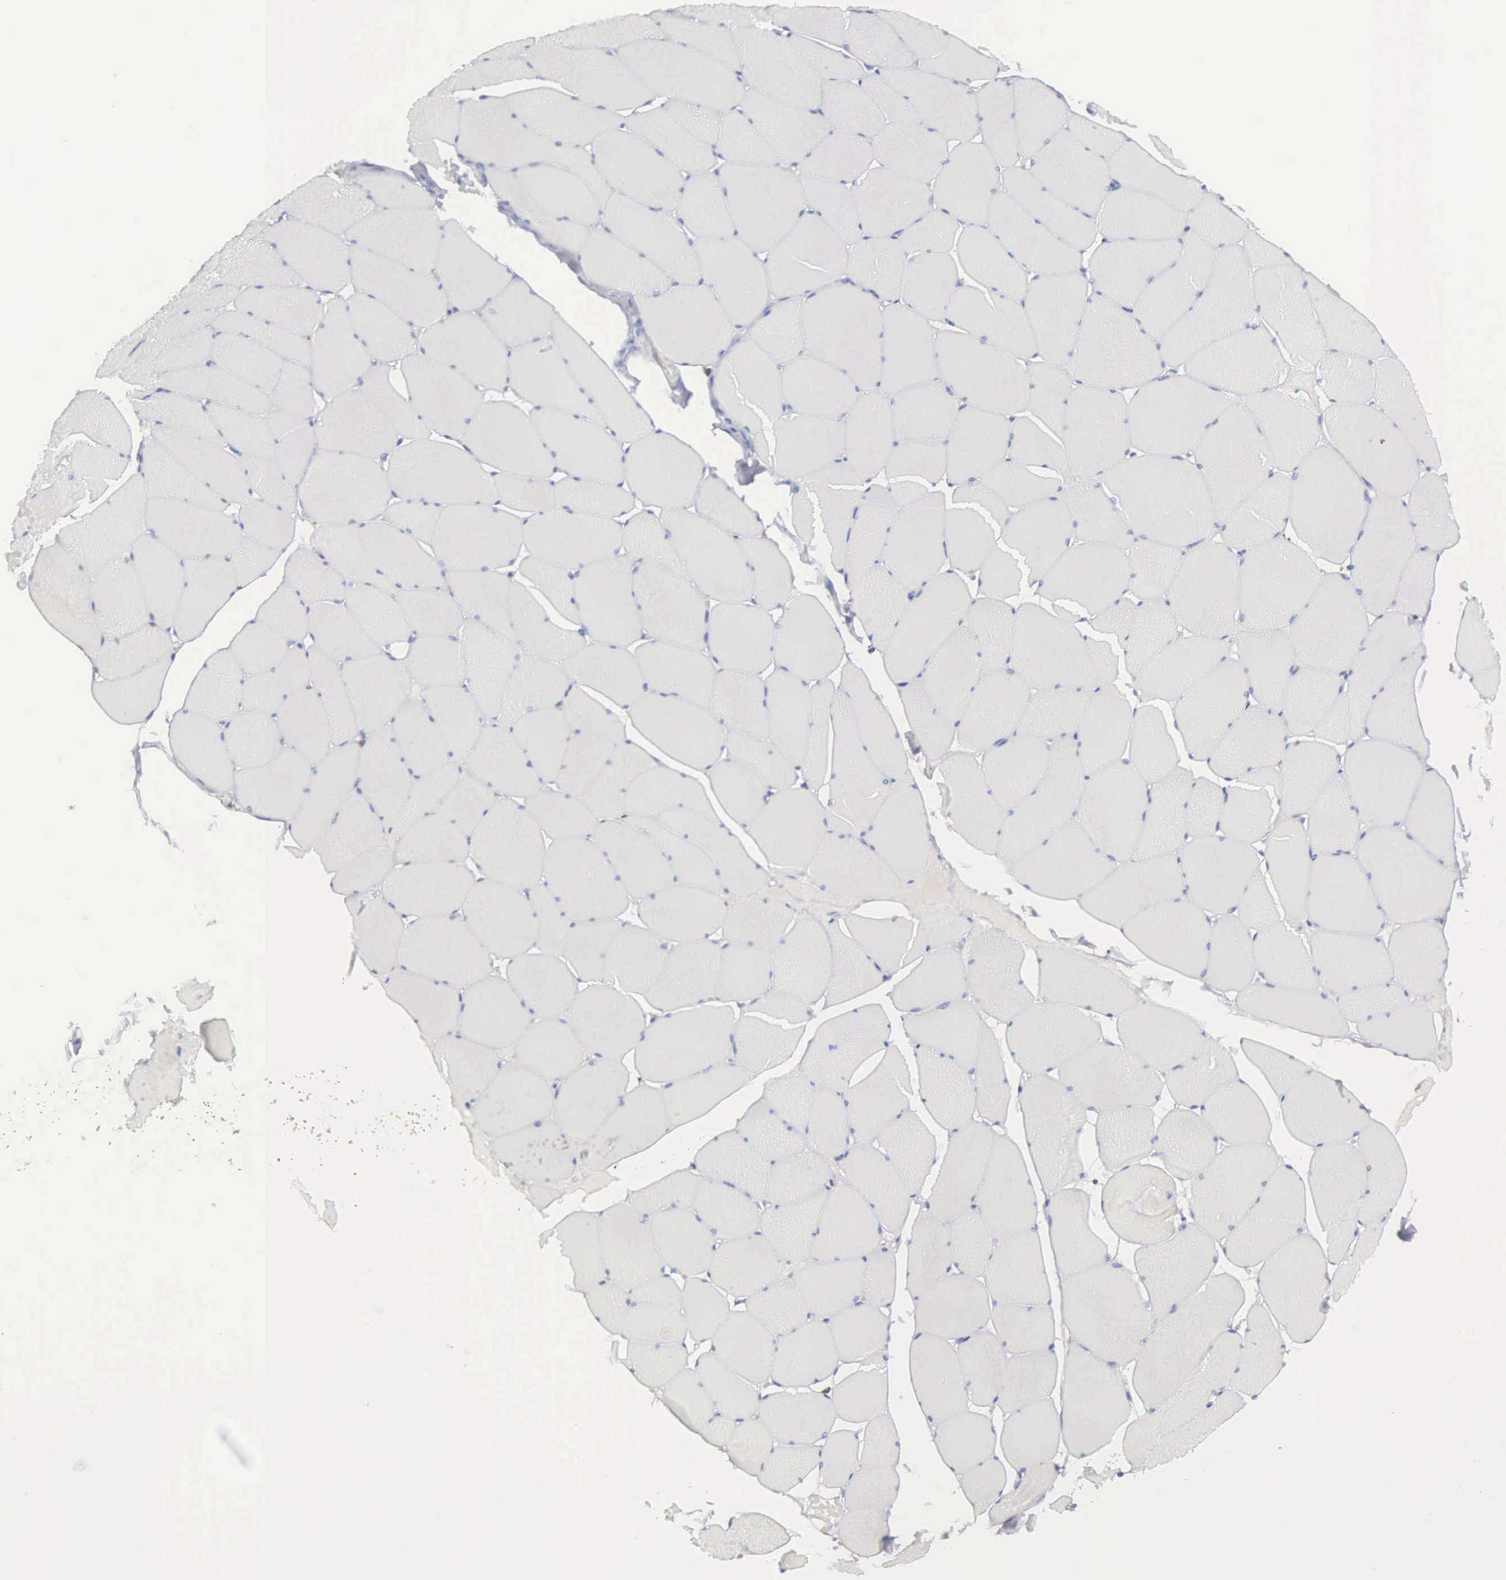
{"staining": {"intensity": "negative", "quantity": "none", "location": "none"}, "tissue": "skeletal muscle", "cell_type": "Myocytes", "image_type": "normal", "snomed": [{"axis": "morphology", "description": "Normal tissue, NOS"}, {"axis": "topography", "description": "Skeletal muscle"}, {"axis": "topography", "description": "Salivary gland"}], "caption": "Myocytes show no significant protein expression in normal skeletal muscle. (Brightfield microscopy of DAB immunohistochemistry (IHC) at high magnification).", "gene": "ENSG00000285304", "patient": {"sex": "male", "age": 62}}